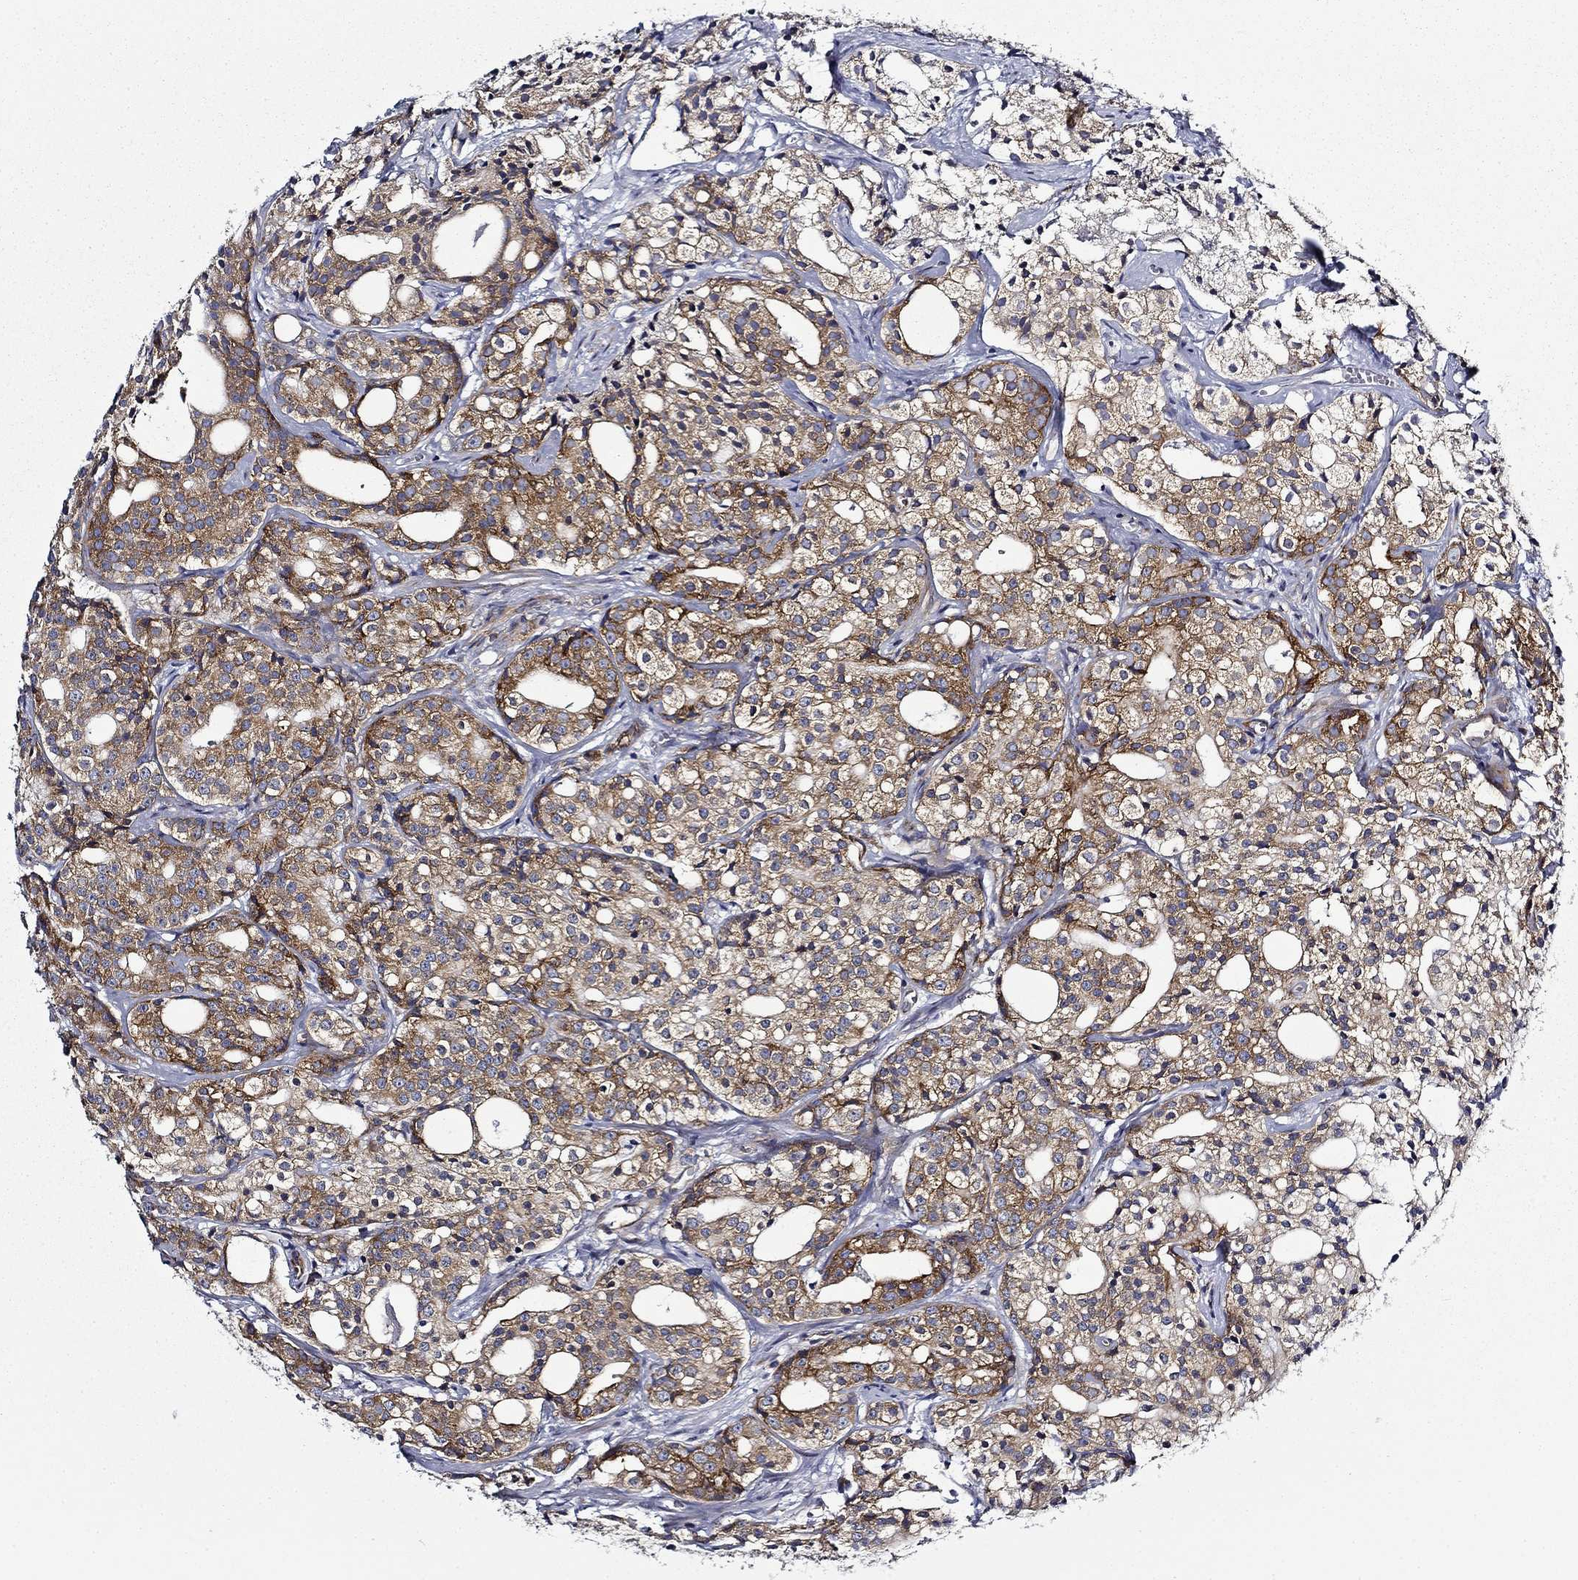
{"staining": {"intensity": "moderate", "quantity": ">75%", "location": "cytoplasmic/membranous"}, "tissue": "prostate cancer", "cell_type": "Tumor cells", "image_type": "cancer", "snomed": [{"axis": "morphology", "description": "Adenocarcinoma, Medium grade"}, {"axis": "topography", "description": "Prostate"}], "caption": "Immunohistochemical staining of prostate cancer (medium-grade adenocarcinoma) demonstrates medium levels of moderate cytoplasmic/membranous staining in approximately >75% of tumor cells.", "gene": "FXR1", "patient": {"sex": "male", "age": 74}}